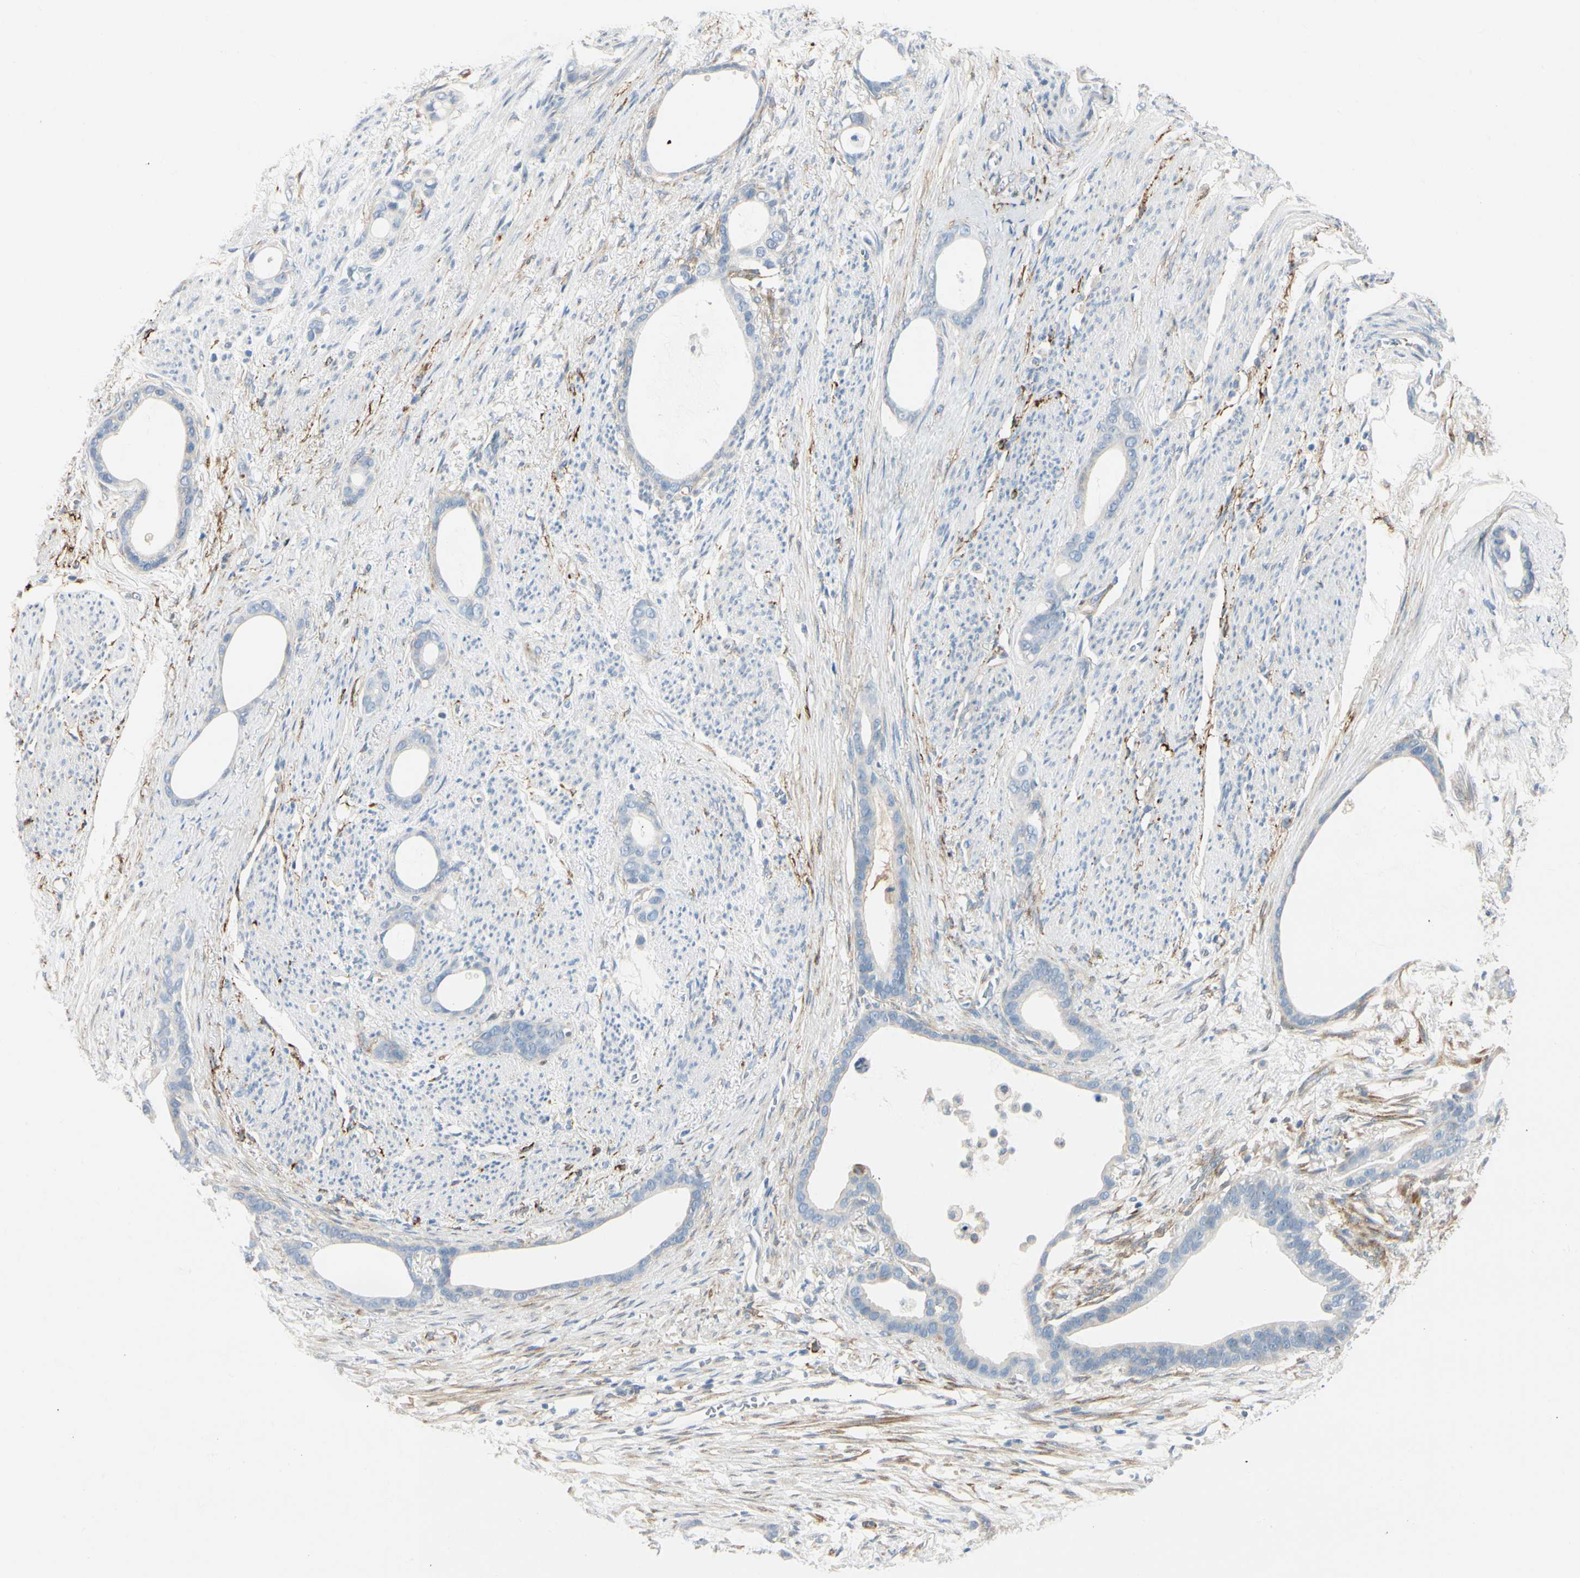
{"staining": {"intensity": "negative", "quantity": "none", "location": "none"}, "tissue": "stomach cancer", "cell_type": "Tumor cells", "image_type": "cancer", "snomed": [{"axis": "morphology", "description": "Adenocarcinoma, NOS"}, {"axis": "topography", "description": "Stomach"}], "caption": "This is an immunohistochemistry (IHC) image of stomach cancer. There is no positivity in tumor cells.", "gene": "AMPH", "patient": {"sex": "female", "age": 75}}